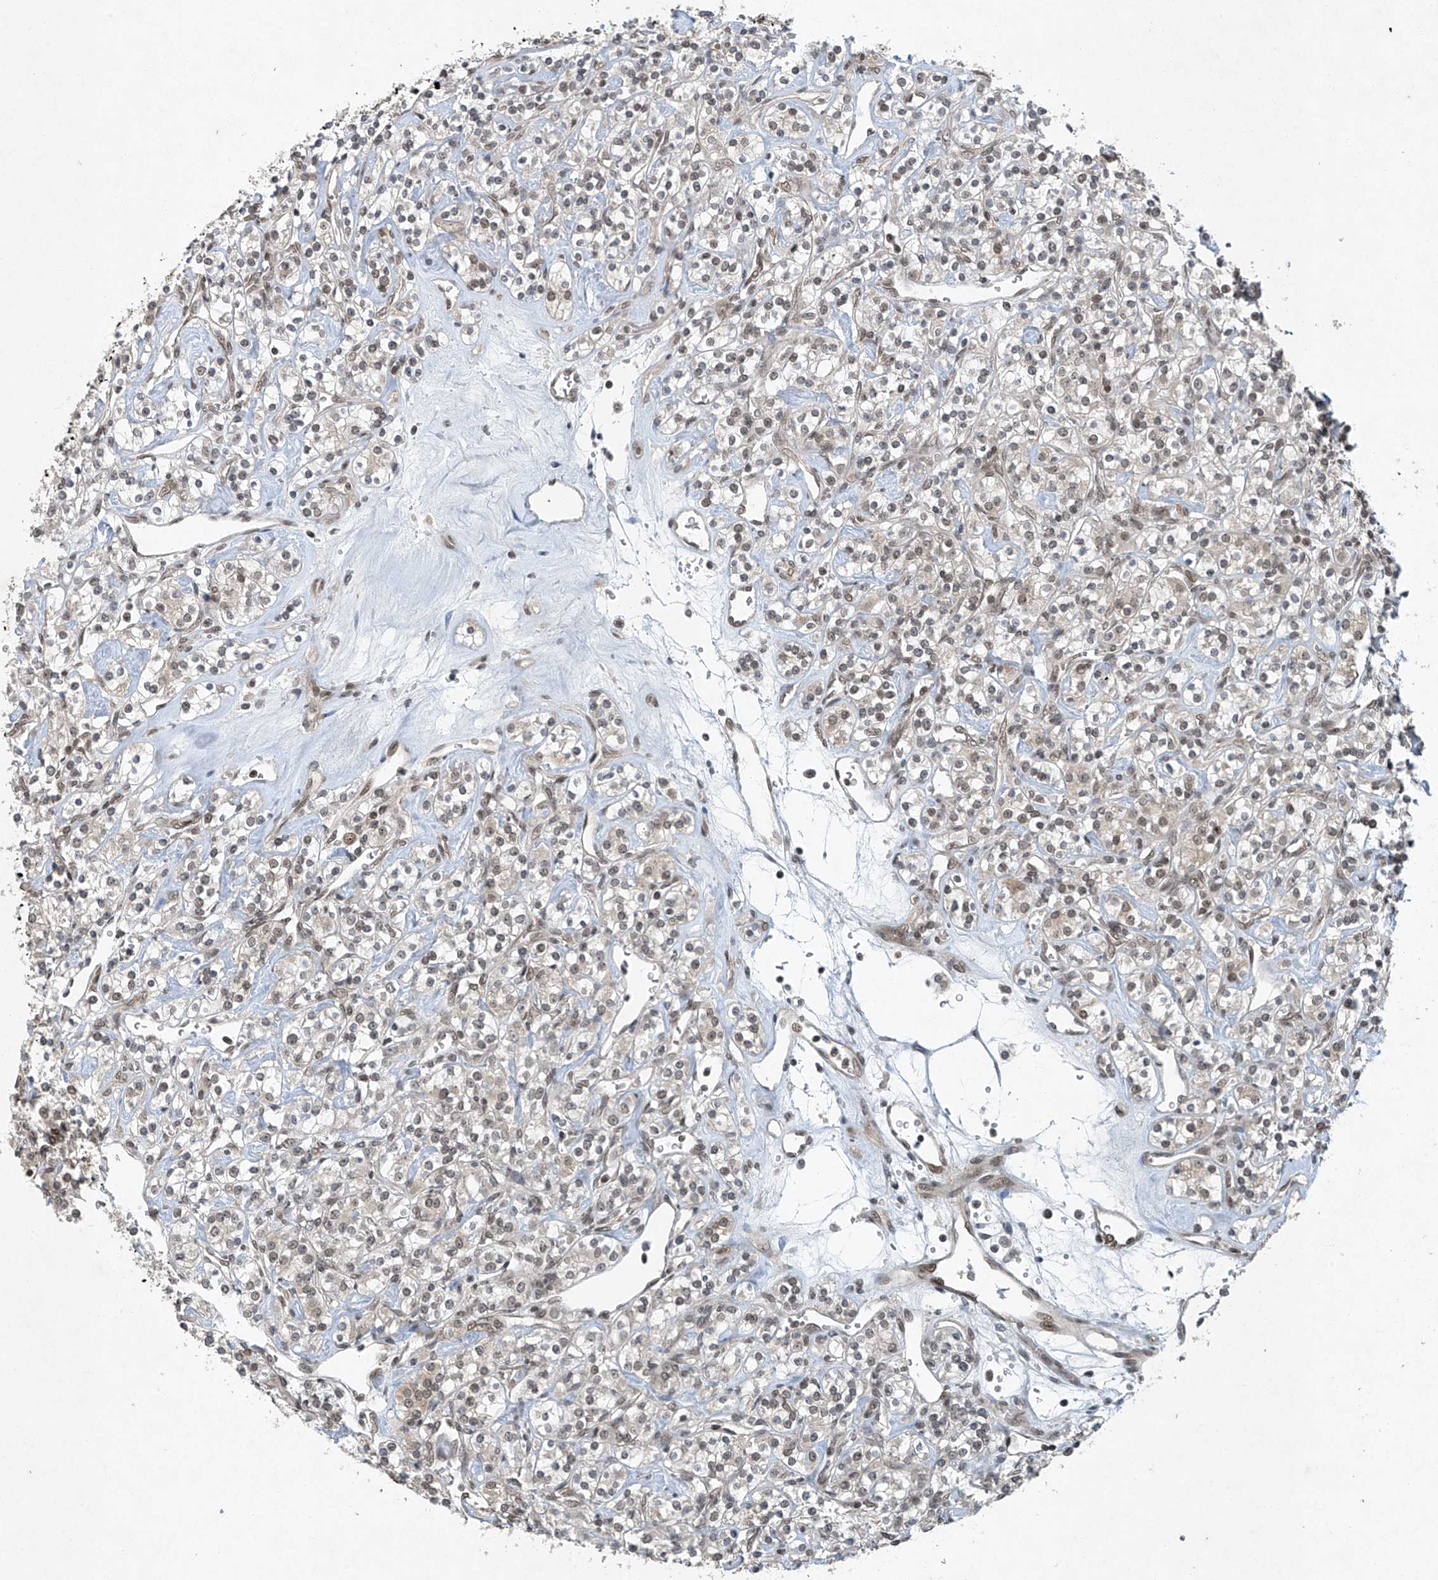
{"staining": {"intensity": "weak", "quantity": "<25%", "location": "nuclear"}, "tissue": "renal cancer", "cell_type": "Tumor cells", "image_type": "cancer", "snomed": [{"axis": "morphology", "description": "Adenocarcinoma, NOS"}, {"axis": "topography", "description": "Kidney"}], "caption": "Immunohistochemical staining of human renal adenocarcinoma shows no significant expression in tumor cells.", "gene": "TAF8", "patient": {"sex": "male", "age": 77}}